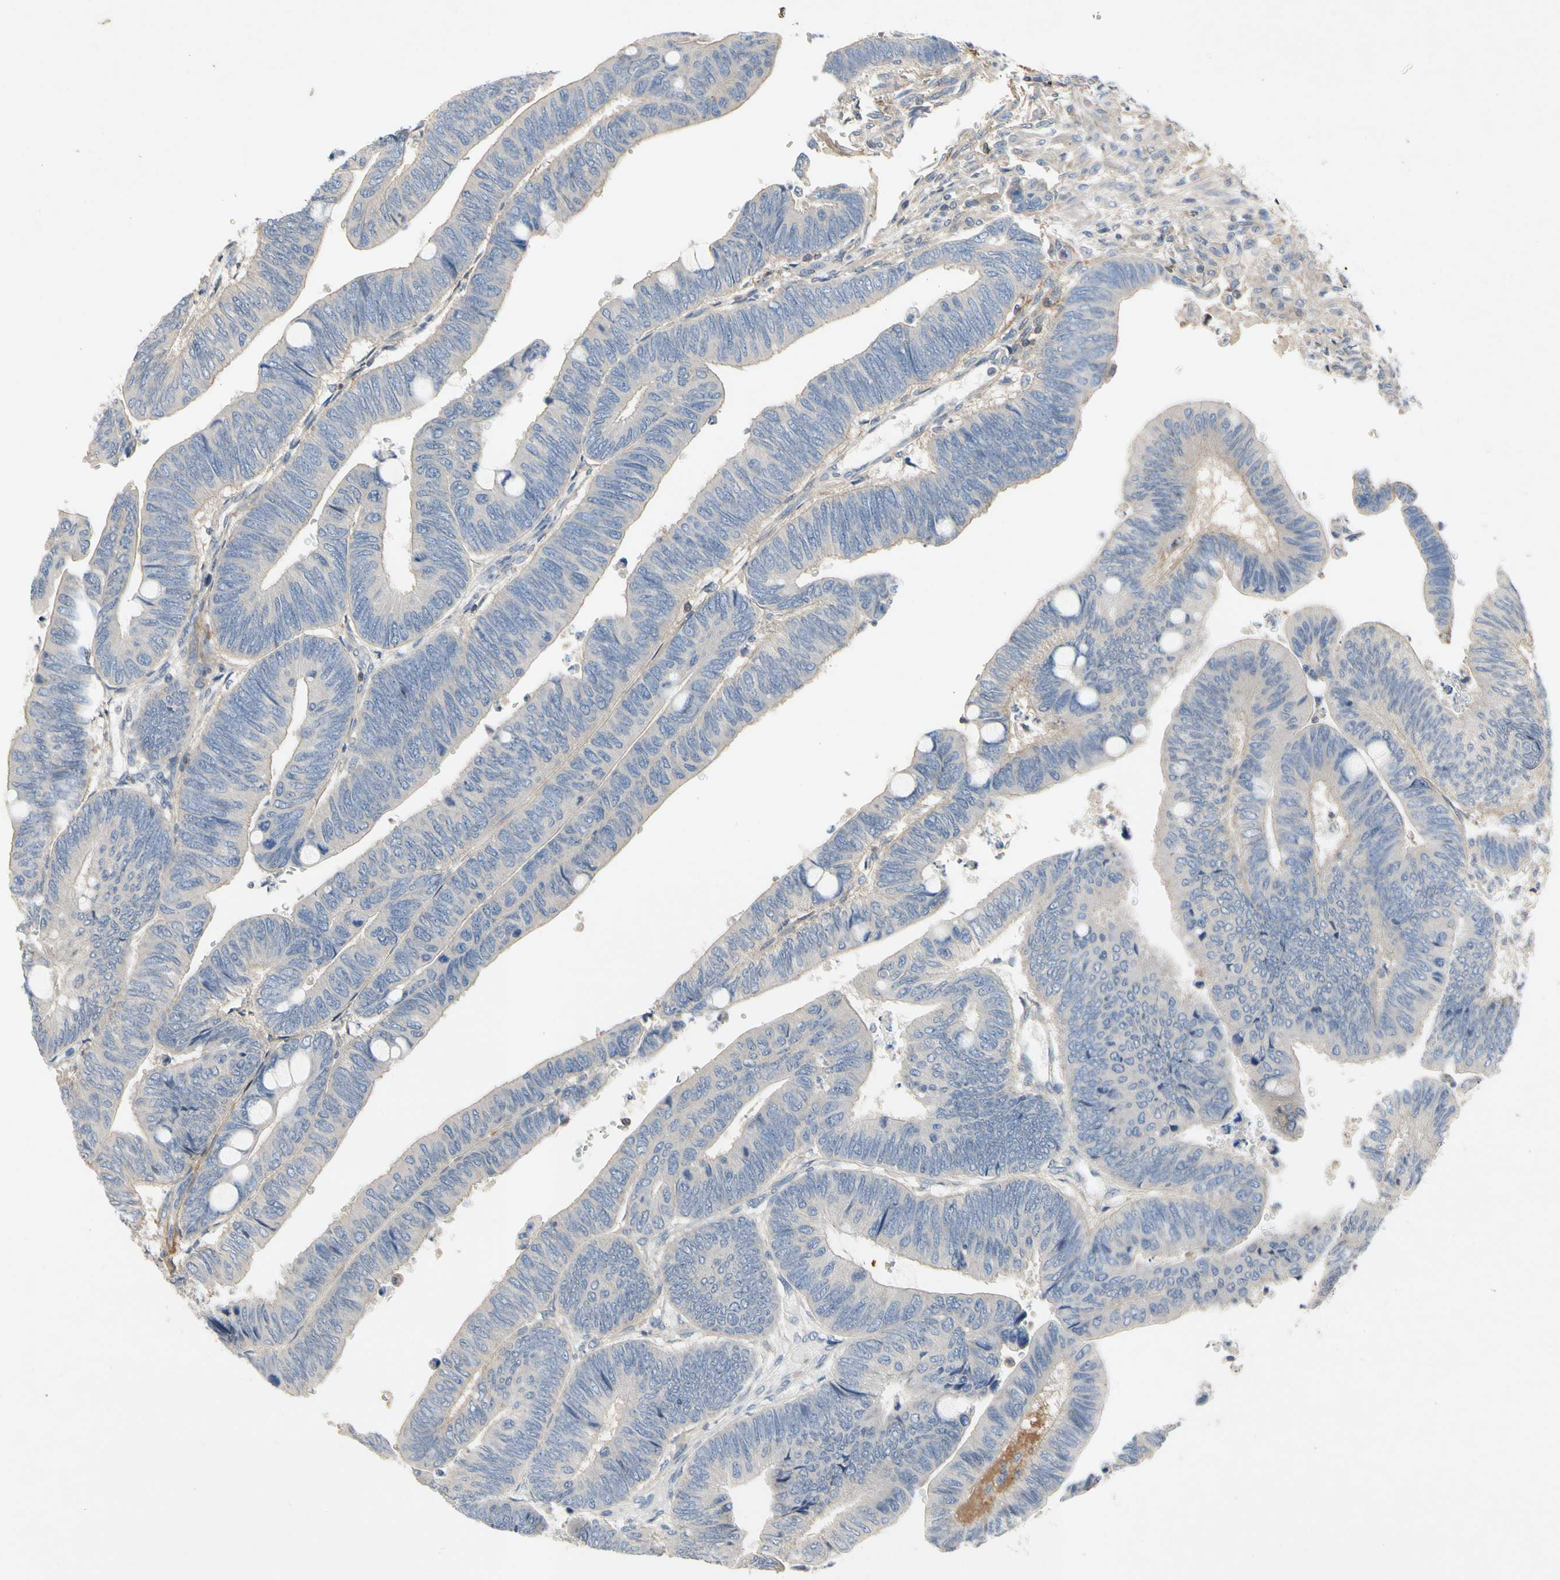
{"staining": {"intensity": "negative", "quantity": "none", "location": "none"}, "tissue": "colorectal cancer", "cell_type": "Tumor cells", "image_type": "cancer", "snomed": [{"axis": "morphology", "description": "Normal tissue, NOS"}, {"axis": "morphology", "description": "Adenocarcinoma, NOS"}, {"axis": "topography", "description": "Rectum"}, {"axis": "topography", "description": "Peripheral nerve tissue"}], "caption": "Tumor cells show no significant protein staining in colorectal cancer (adenocarcinoma).", "gene": "CRTAC1", "patient": {"sex": "male", "age": 92}}